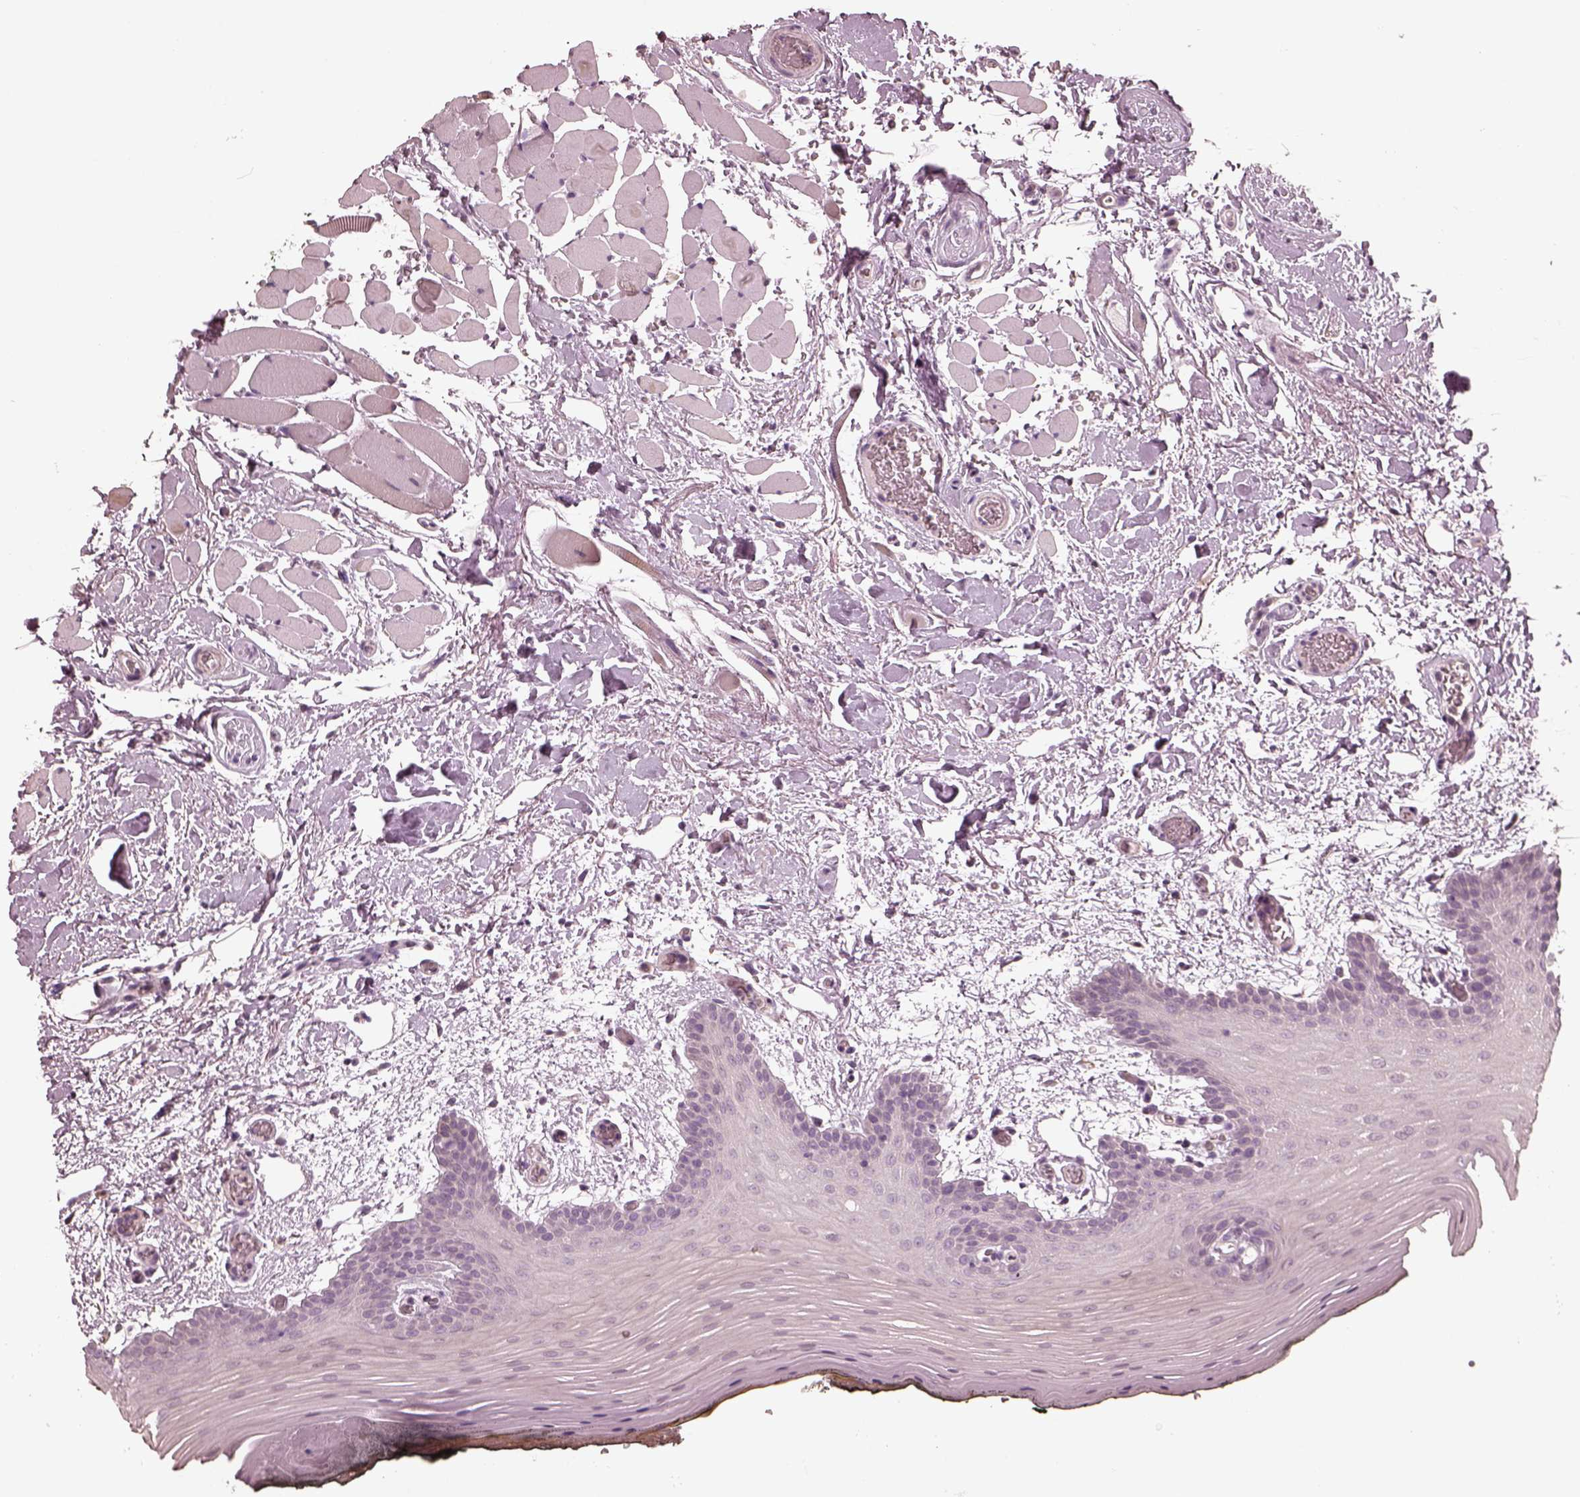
{"staining": {"intensity": "negative", "quantity": "none", "location": "none"}, "tissue": "oral mucosa", "cell_type": "Squamous epithelial cells", "image_type": "normal", "snomed": [{"axis": "morphology", "description": "Normal tissue, NOS"}, {"axis": "topography", "description": "Oral tissue"}, {"axis": "topography", "description": "Head-Neck"}], "caption": "This is an IHC photomicrograph of benign human oral mucosa. There is no staining in squamous epithelial cells.", "gene": "OPTC", "patient": {"sex": "male", "age": 65}}